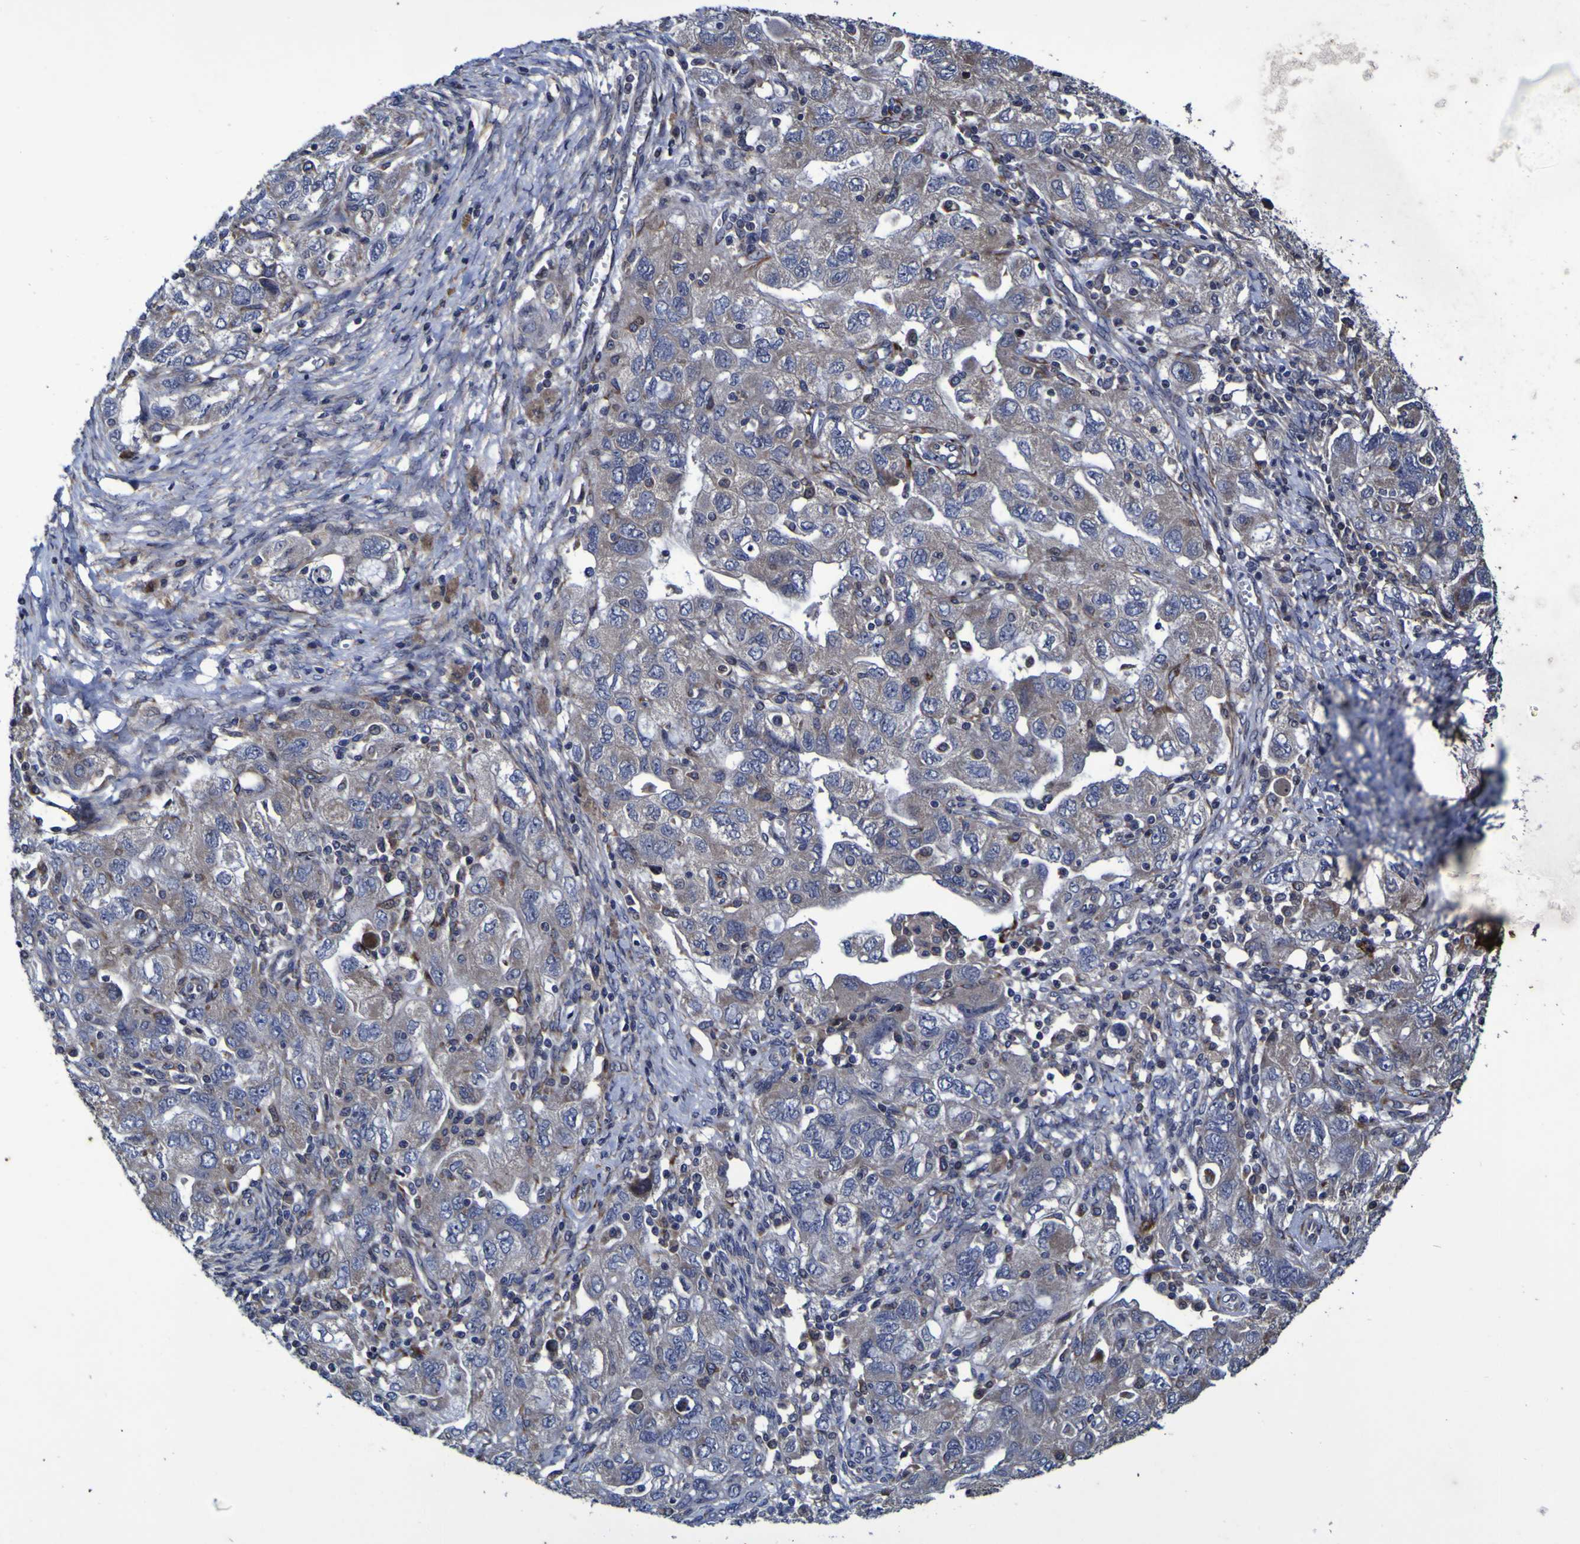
{"staining": {"intensity": "negative", "quantity": "none", "location": "none"}, "tissue": "ovarian cancer", "cell_type": "Tumor cells", "image_type": "cancer", "snomed": [{"axis": "morphology", "description": "Carcinoma, NOS"}, {"axis": "morphology", "description": "Cystadenocarcinoma, serous, NOS"}, {"axis": "topography", "description": "Ovary"}], "caption": "Tumor cells are negative for protein expression in human ovarian cancer (carcinoma). Nuclei are stained in blue.", "gene": "P3H1", "patient": {"sex": "female", "age": 69}}